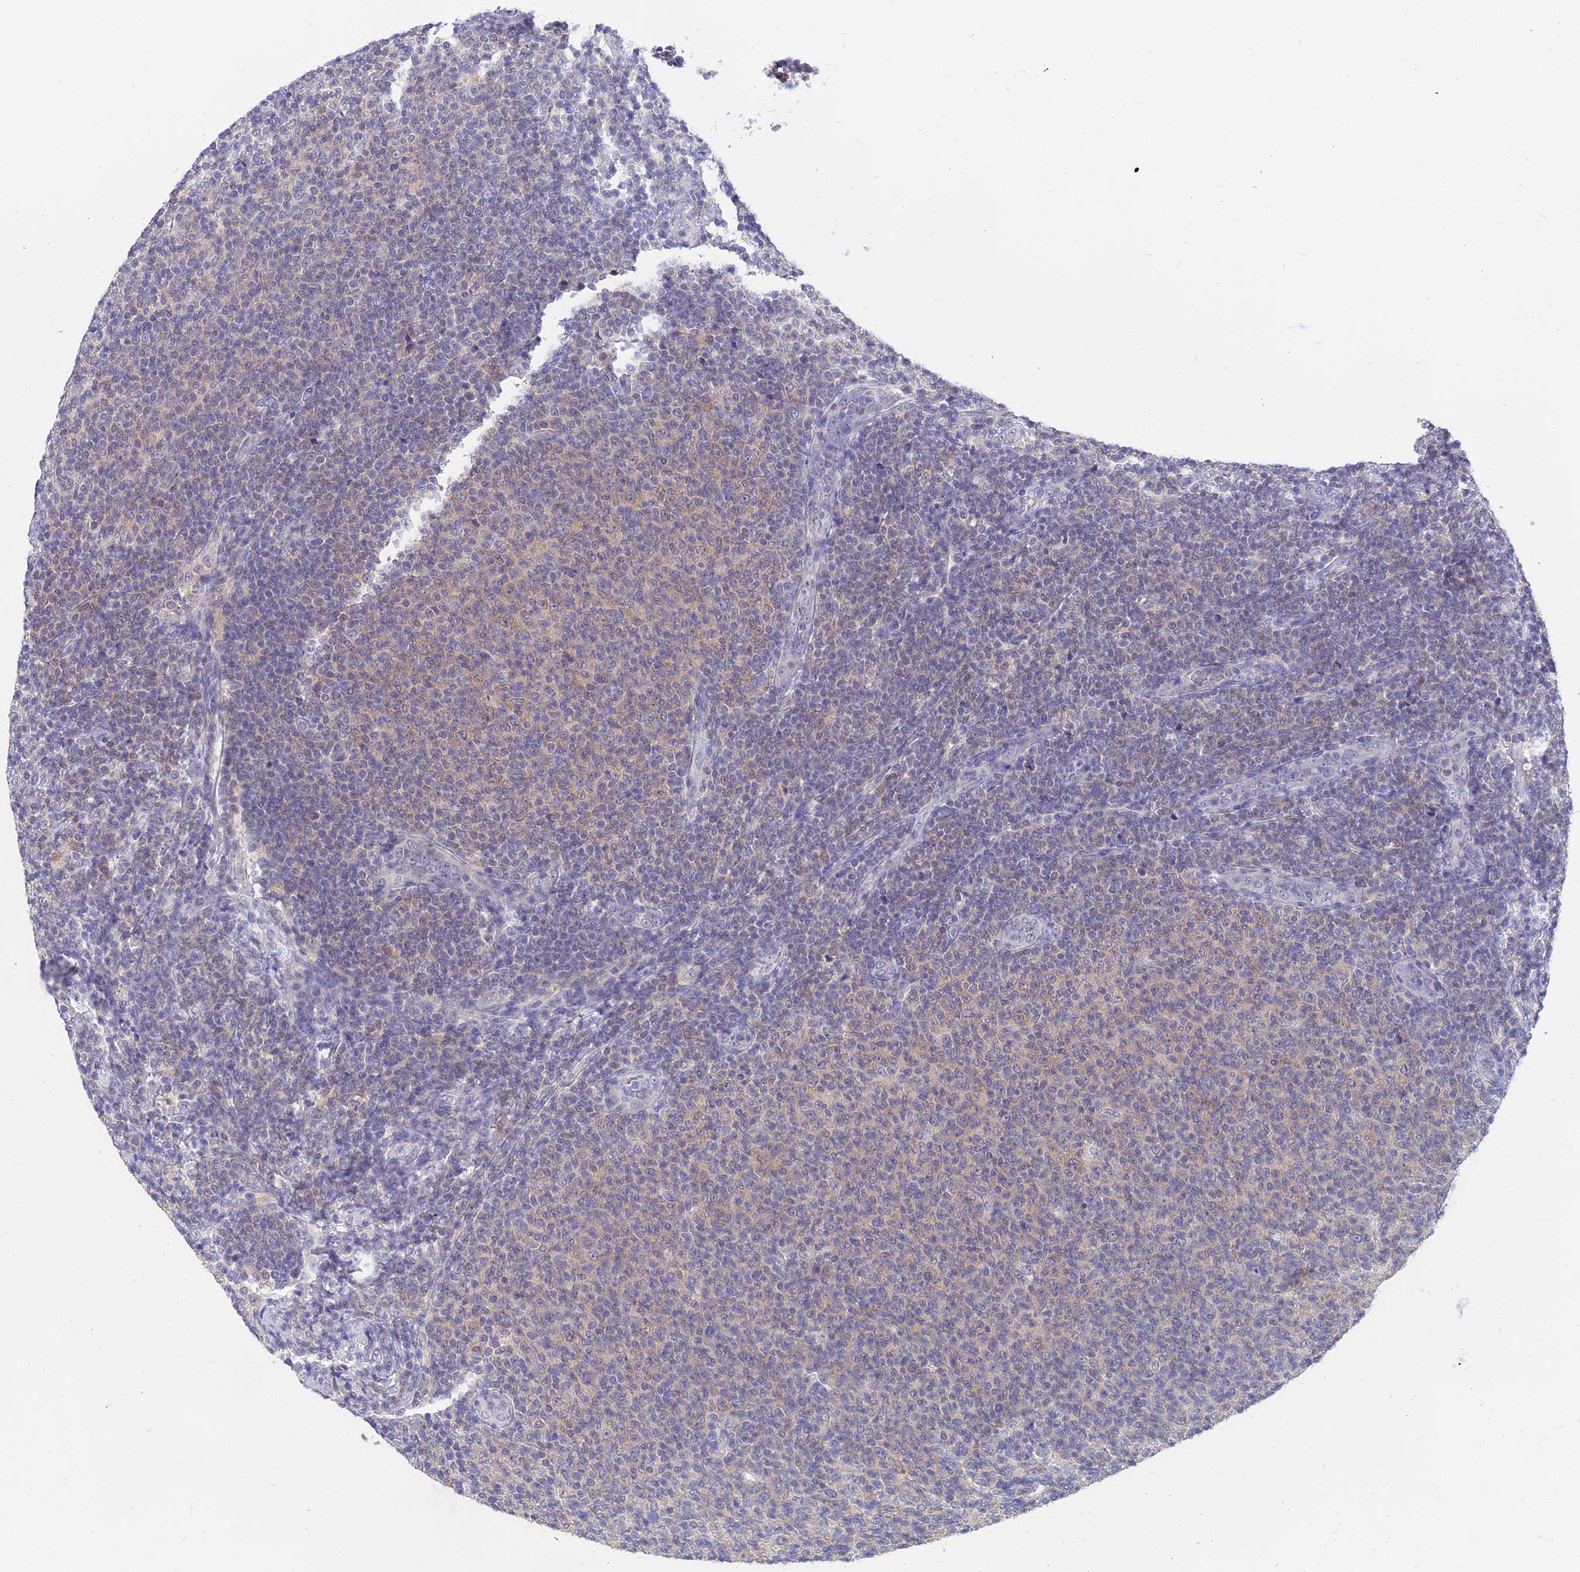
{"staining": {"intensity": "negative", "quantity": "none", "location": "none"}, "tissue": "lymphoma", "cell_type": "Tumor cells", "image_type": "cancer", "snomed": [{"axis": "morphology", "description": "Malignant lymphoma, non-Hodgkin's type, Low grade"}, {"axis": "topography", "description": "Lymph node"}], "caption": "Human lymphoma stained for a protein using IHC exhibits no expression in tumor cells.", "gene": "STUB1", "patient": {"sex": "male", "age": 66}}